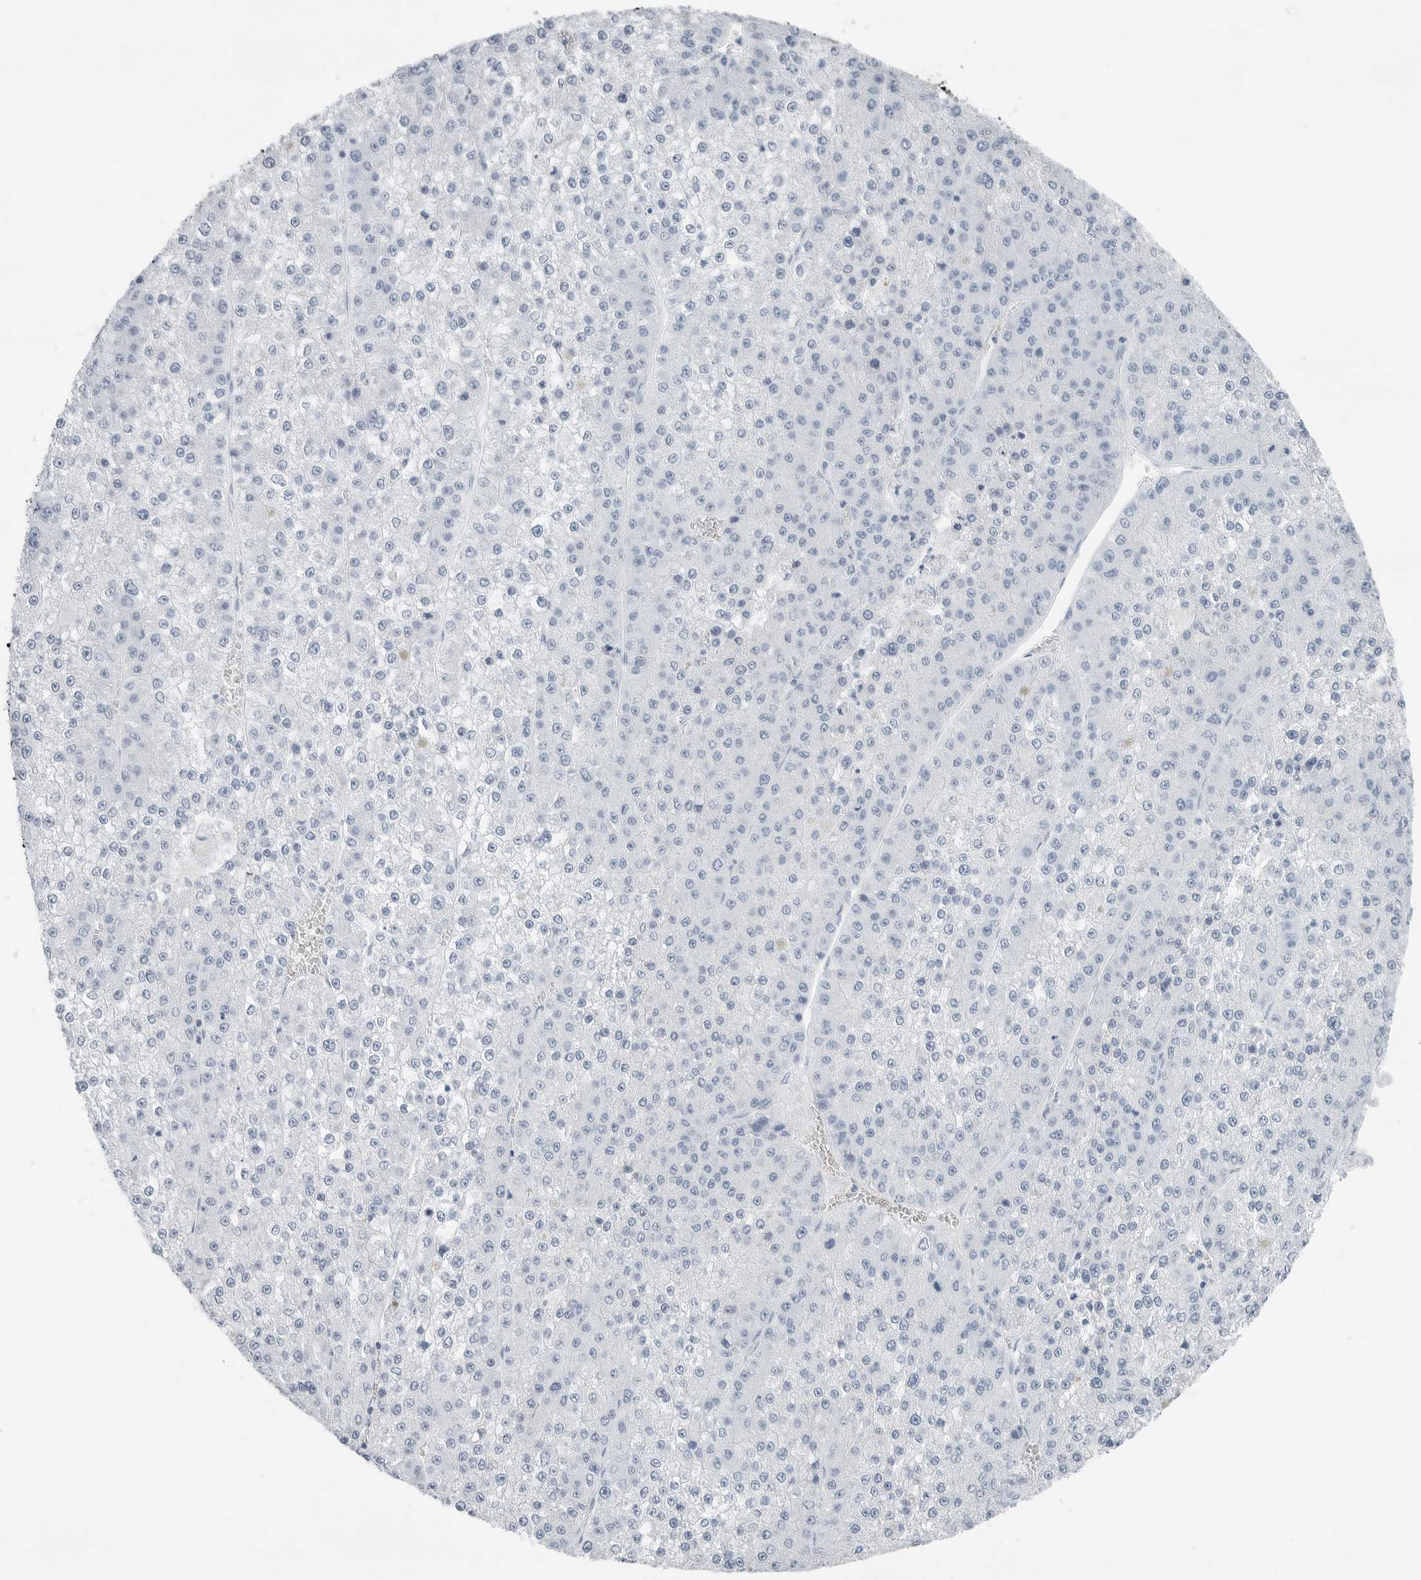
{"staining": {"intensity": "negative", "quantity": "none", "location": "none"}, "tissue": "liver cancer", "cell_type": "Tumor cells", "image_type": "cancer", "snomed": [{"axis": "morphology", "description": "Carcinoma, Hepatocellular, NOS"}, {"axis": "topography", "description": "Liver"}], "caption": "There is no significant positivity in tumor cells of liver cancer.", "gene": "SLPI", "patient": {"sex": "female", "age": 73}}